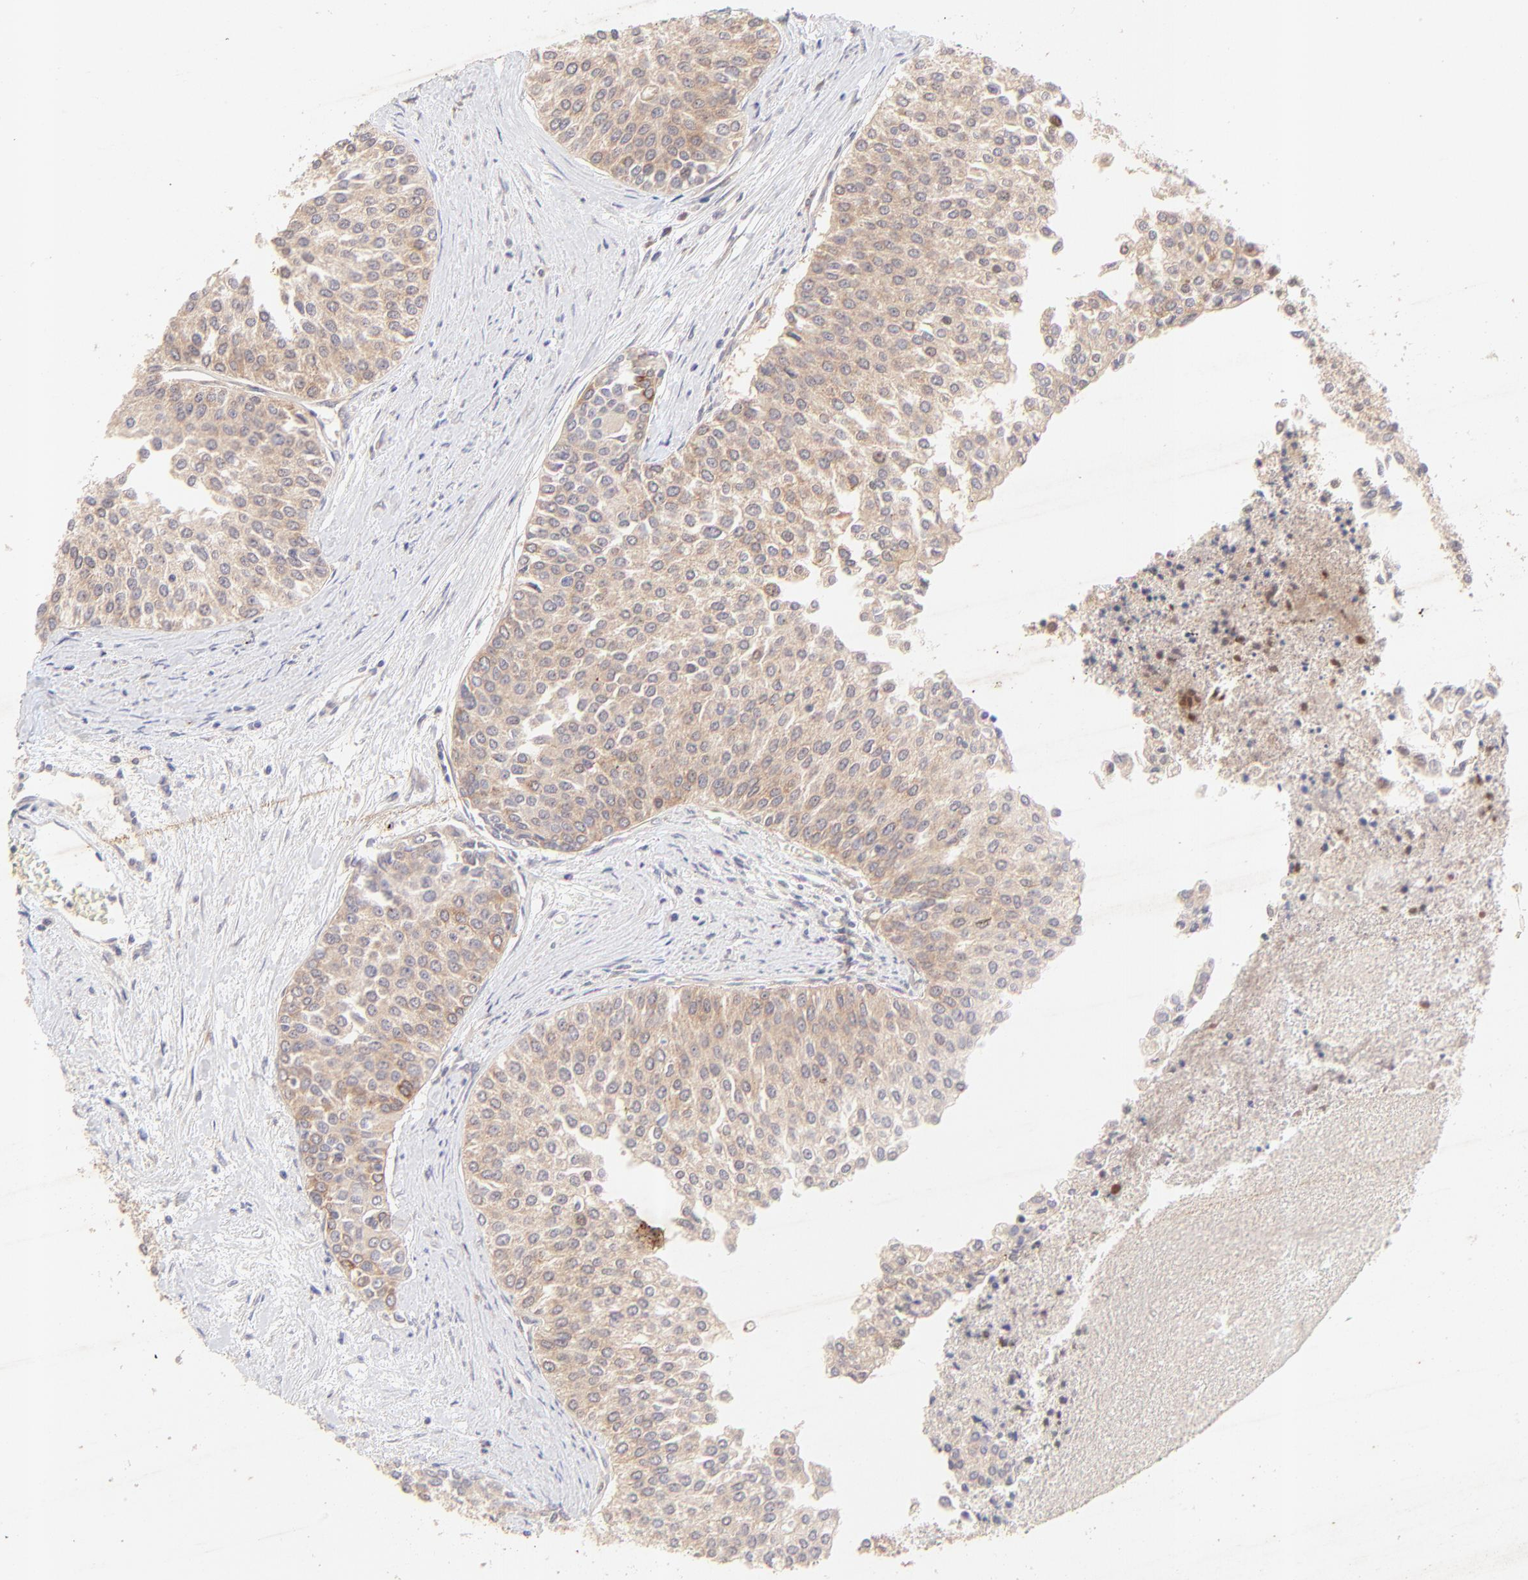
{"staining": {"intensity": "moderate", "quantity": ">75%", "location": "cytoplasmic/membranous"}, "tissue": "urothelial cancer", "cell_type": "Tumor cells", "image_type": "cancer", "snomed": [{"axis": "morphology", "description": "Urothelial carcinoma, Low grade"}, {"axis": "topography", "description": "Urinary bladder"}], "caption": "An image of urothelial cancer stained for a protein displays moderate cytoplasmic/membranous brown staining in tumor cells.", "gene": "TNRC6B", "patient": {"sex": "female", "age": 73}}